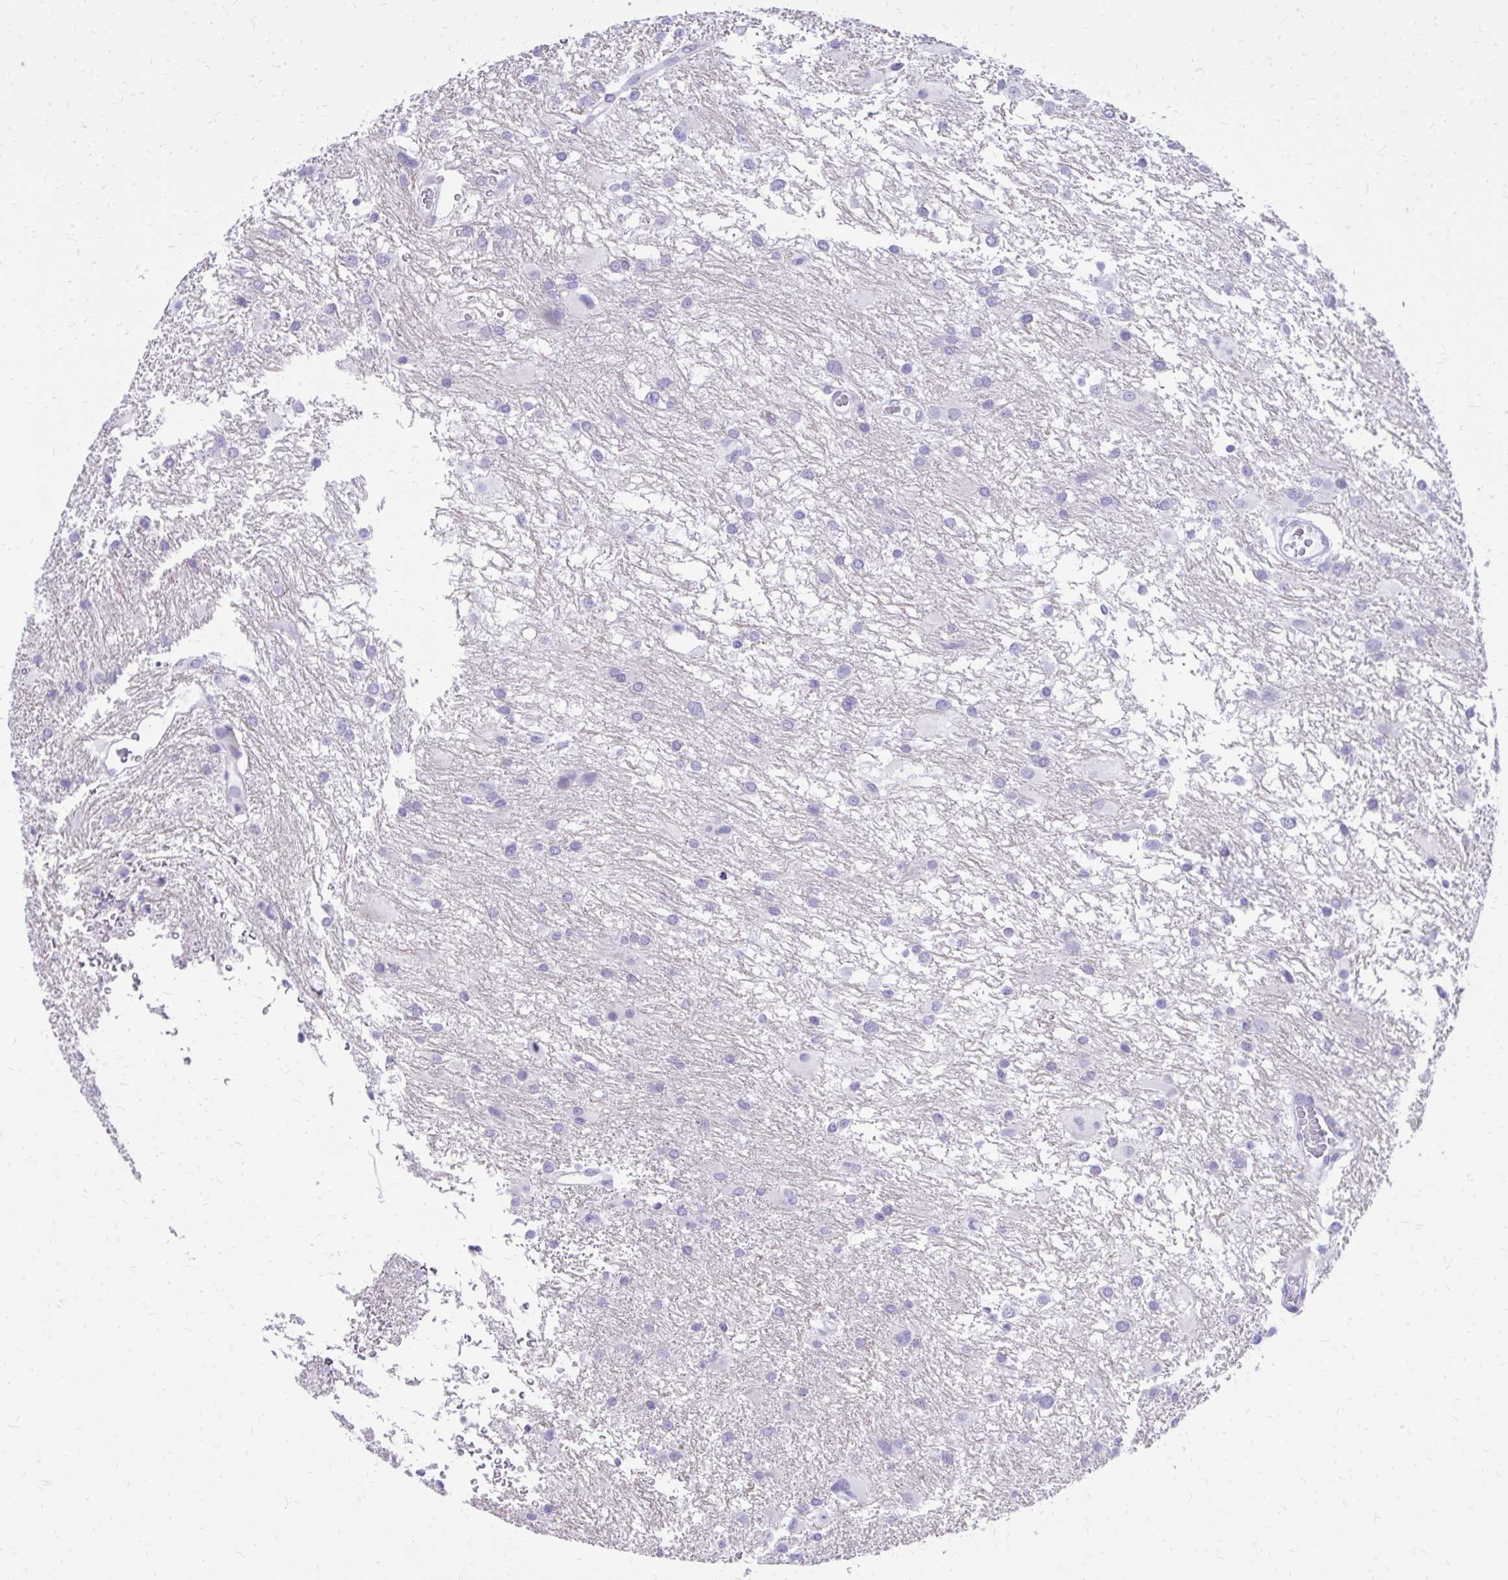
{"staining": {"intensity": "negative", "quantity": "none", "location": "none"}, "tissue": "glioma", "cell_type": "Tumor cells", "image_type": "cancer", "snomed": [{"axis": "morphology", "description": "Glioma, malignant, High grade"}, {"axis": "topography", "description": "Brain"}], "caption": "Immunohistochemical staining of glioma displays no significant positivity in tumor cells.", "gene": "LCN15", "patient": {"sex": "male", "age": 53}}